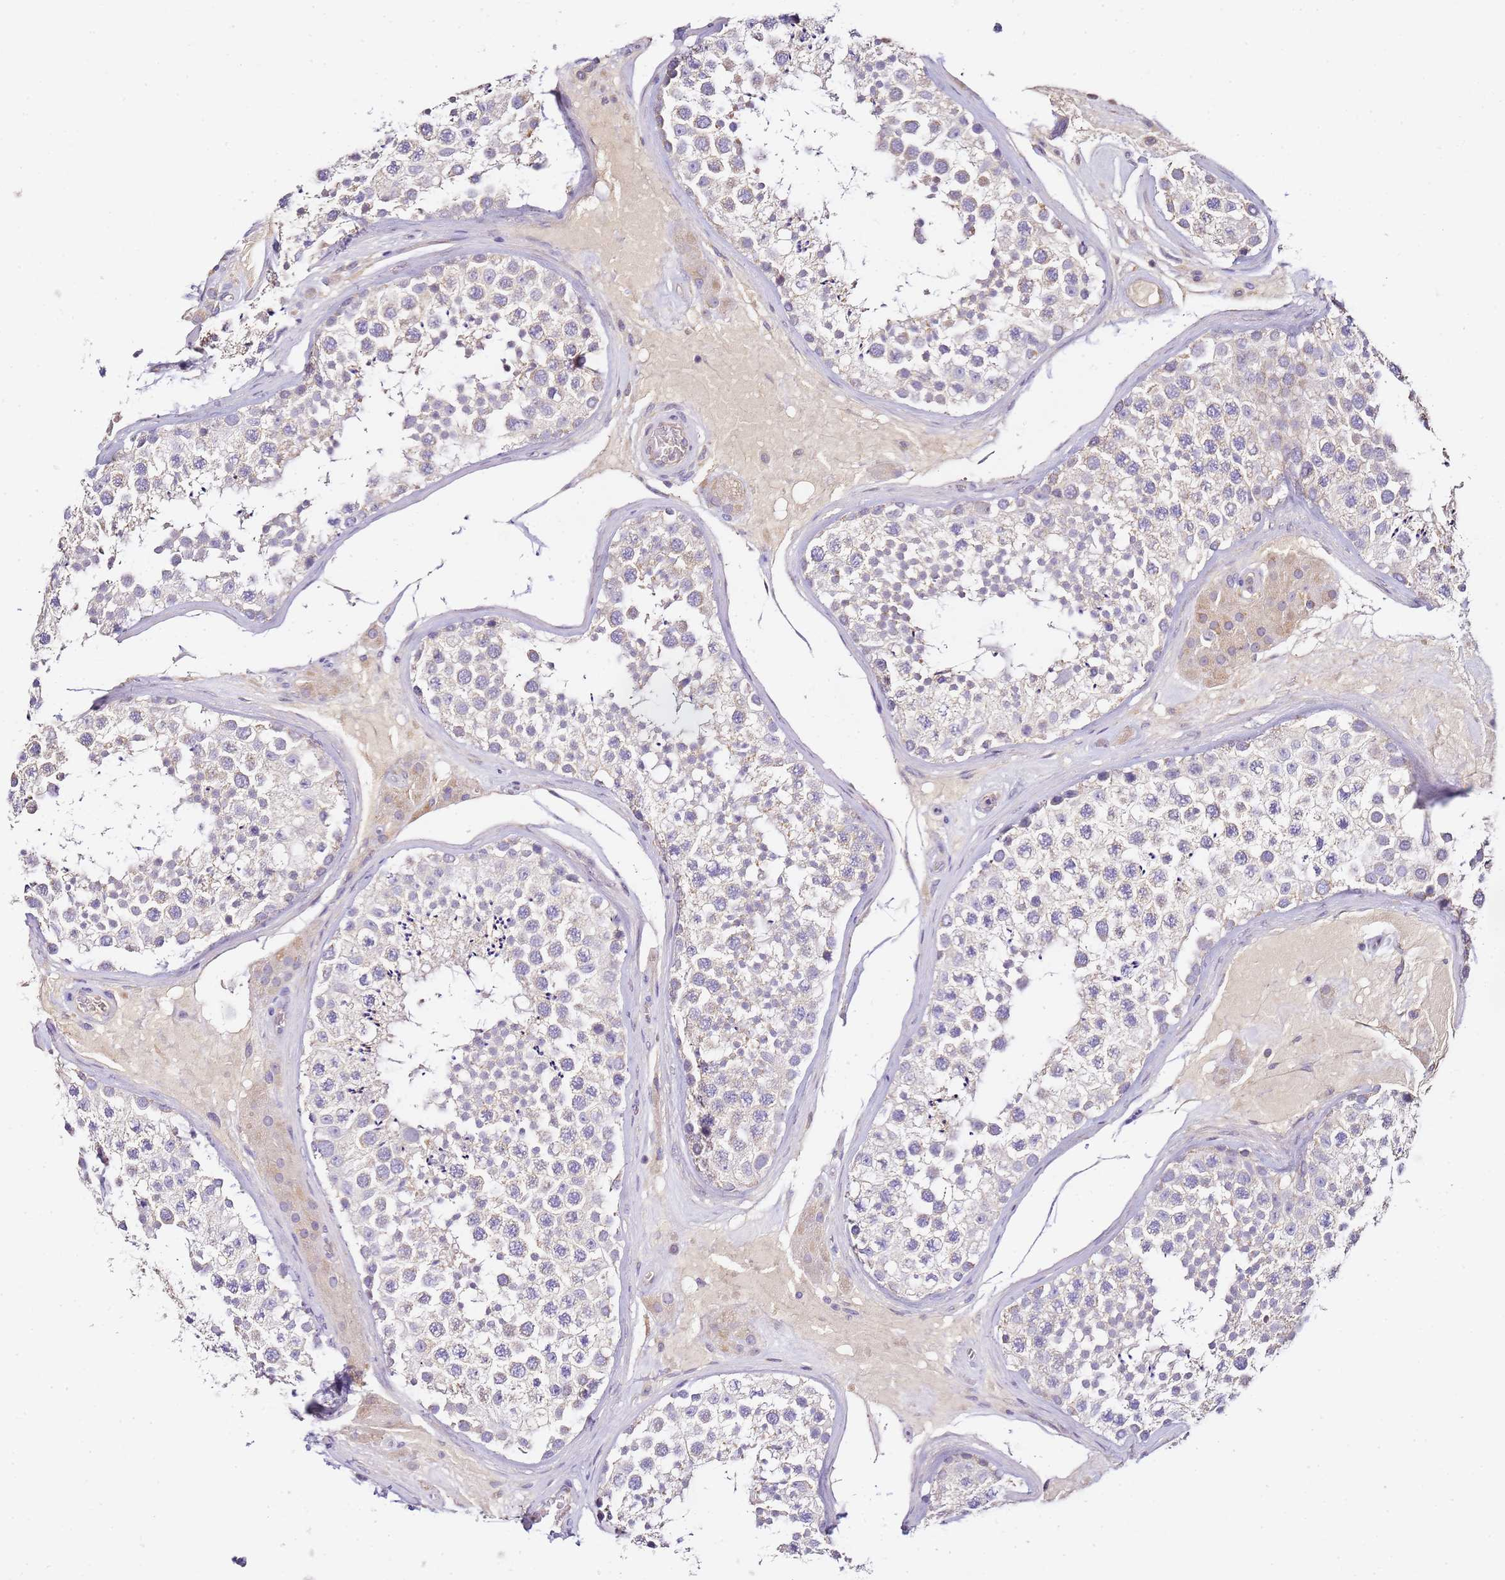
{"staining": {"intensity": "weak", "quantity": "<25%", "location": "cytoplasmic/membranous"}, "tissue": "testis", "cell_type": "Cells in seminiferous ducts", "image_type": "normal", "snomed": [{"axis": "morphology", "description": "Normal tissue, NOS"}, {"axis": "topography", "description": "Testis"}], "caption": "The micrograph reveals no staining of cells in seminiferous ducts in normal testis.", "gene": "OR2B11", "patient": {"sex": "male", "age": 46}}